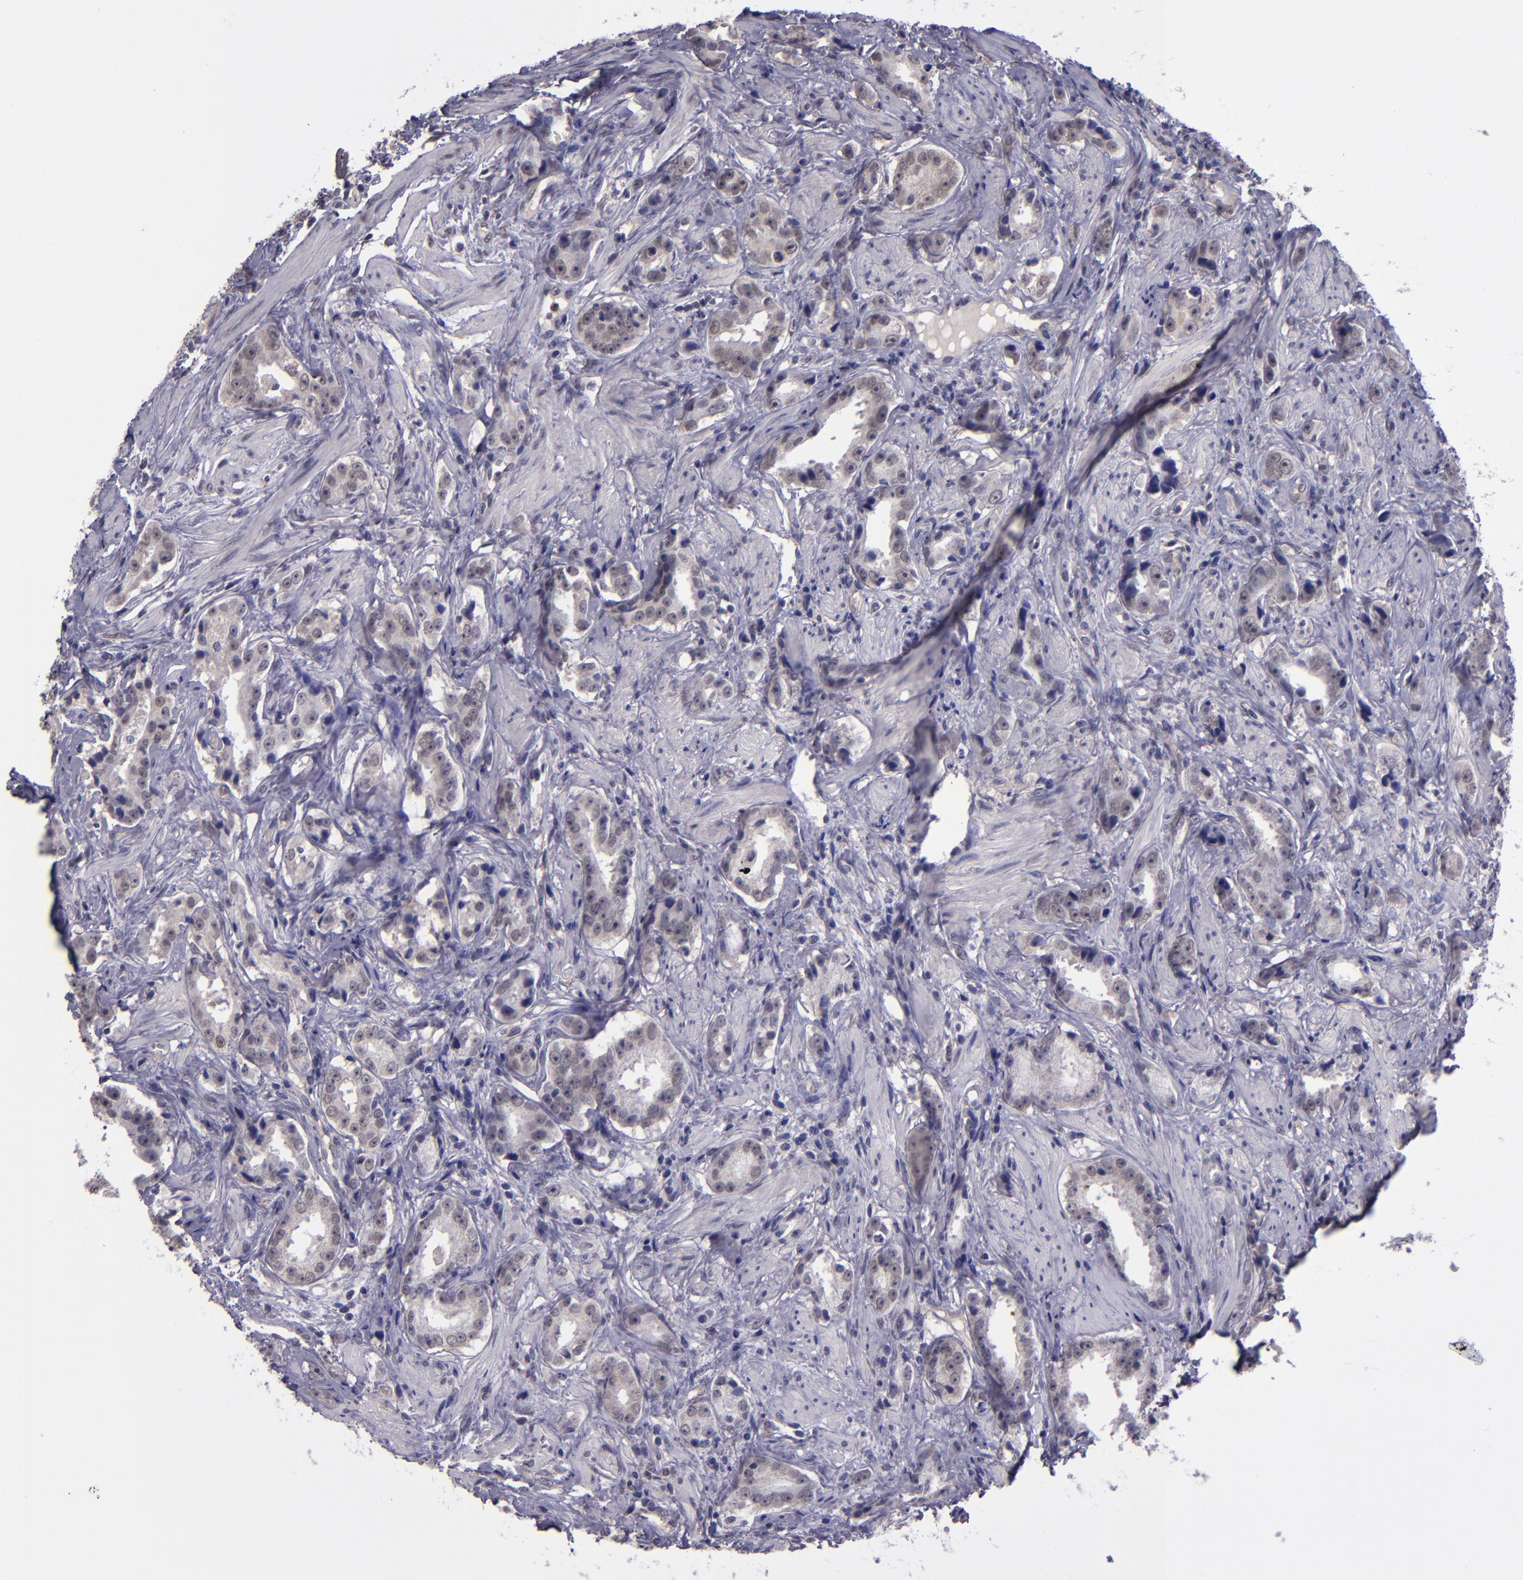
{"staining": {"intensity": "negative", "quantity": "none", "location": "none"}, "tissue": "prostate cancer", "cell_type": "Tumor cells", "image_type": "cancer", "snomed": [{"axis": "morphology", "description": "Adenocarcinoma, Medium grade"}, {"axis": "topography", "description": "Prostate"}], "caption": "Protein analysis of prostate cancer (medium-grade adenocarcinoma) displays no significant positivity in tumor cells.", "gene": "CEBPE", "patient": {"sex": "male", "age": 53}}